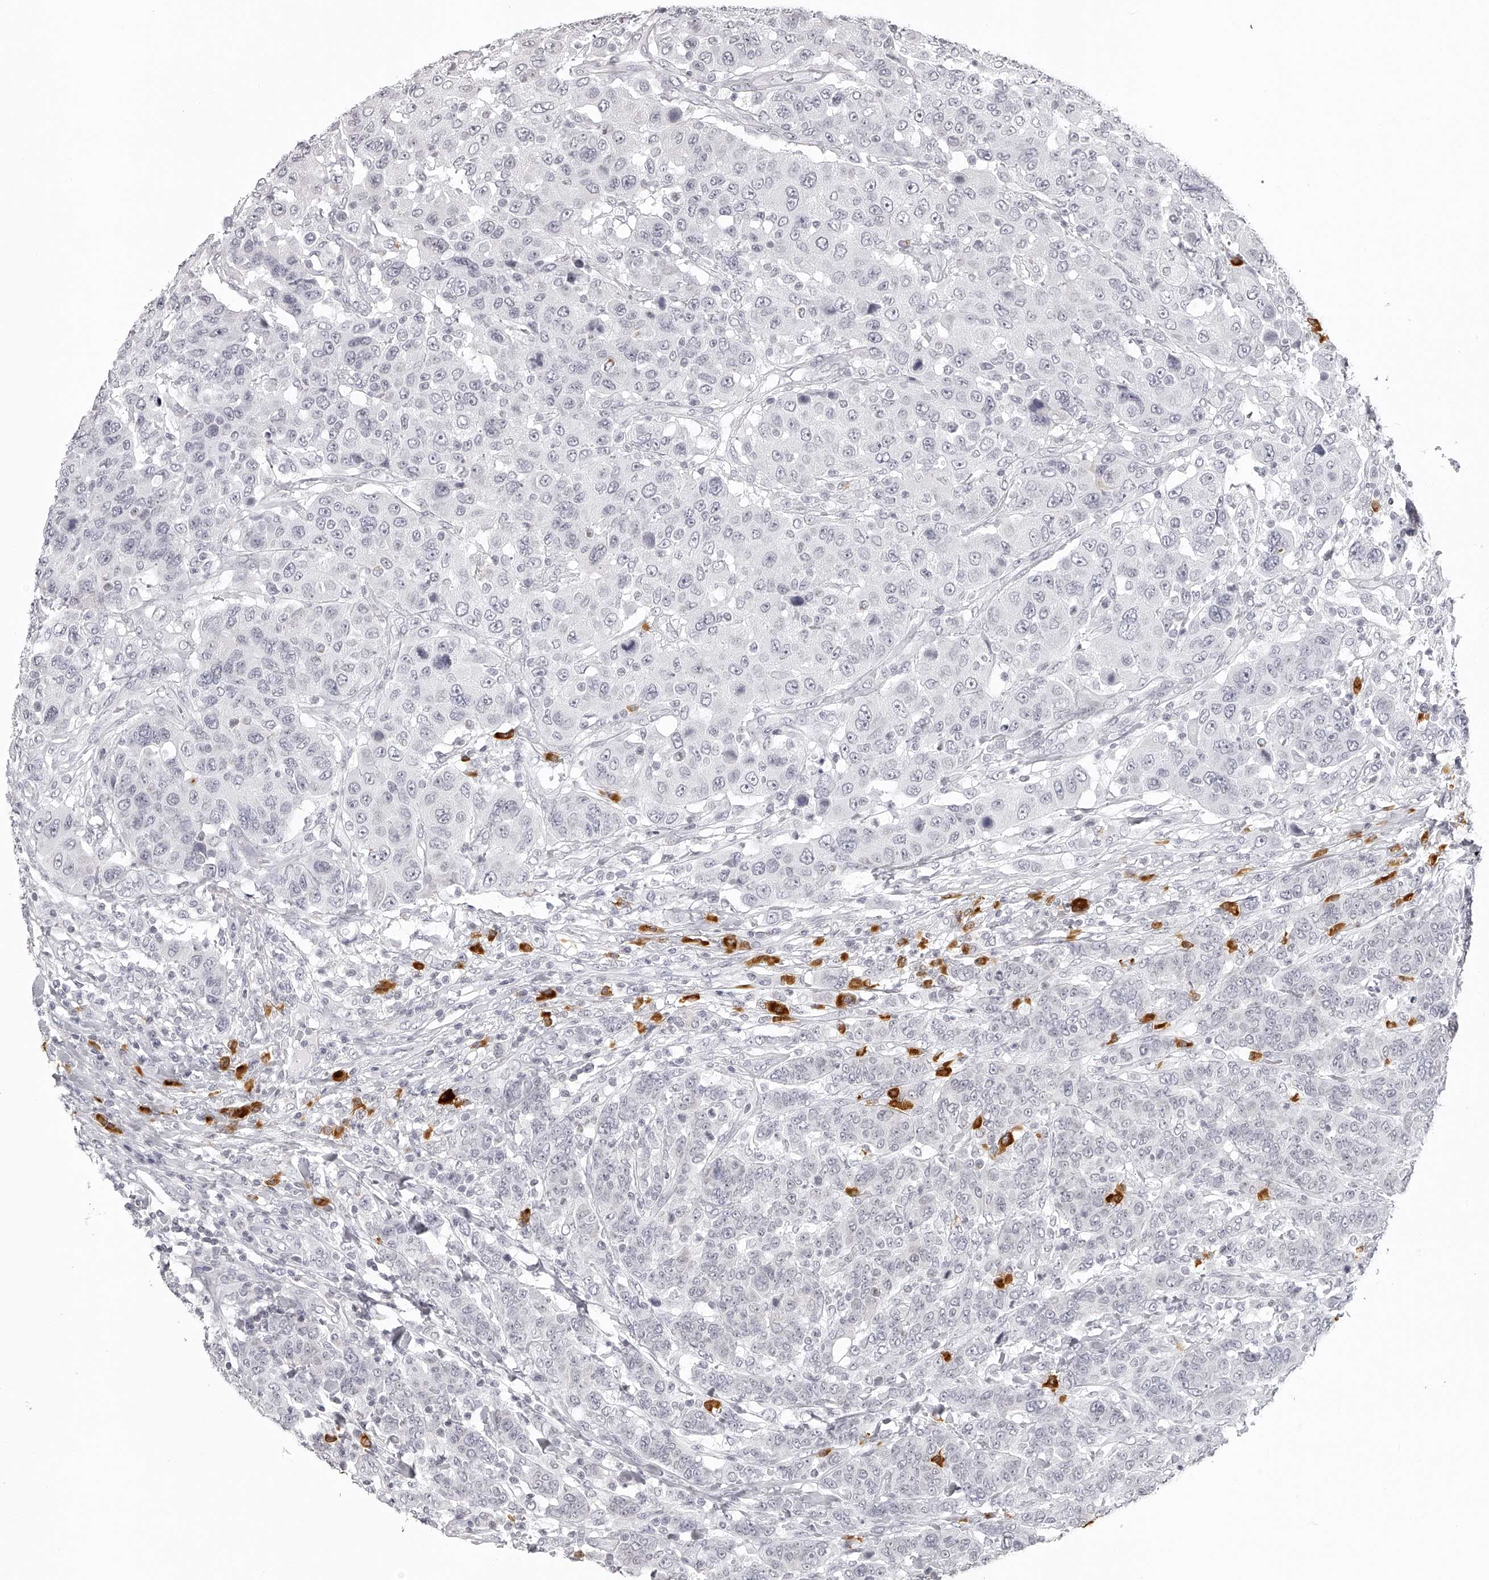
{"staining": {"intensity": "negative", "quantity": "none", "location": "none"}, "tissue": "breast cancer", "cell_type": "Tumor cells", "image_type": "cancer", "snomed": [{"axis": "morphology", "description": "Duct carcinoma"}, {"axis": "topography", "description": "Breast"}], "caption": "A photomicrograph of breast cancer (intraductal carcinoma) stained for a protein shows no brown staining in tumor cells.", "gene": "SEC11C", "patient": {"sex": "female", "age": 37}}